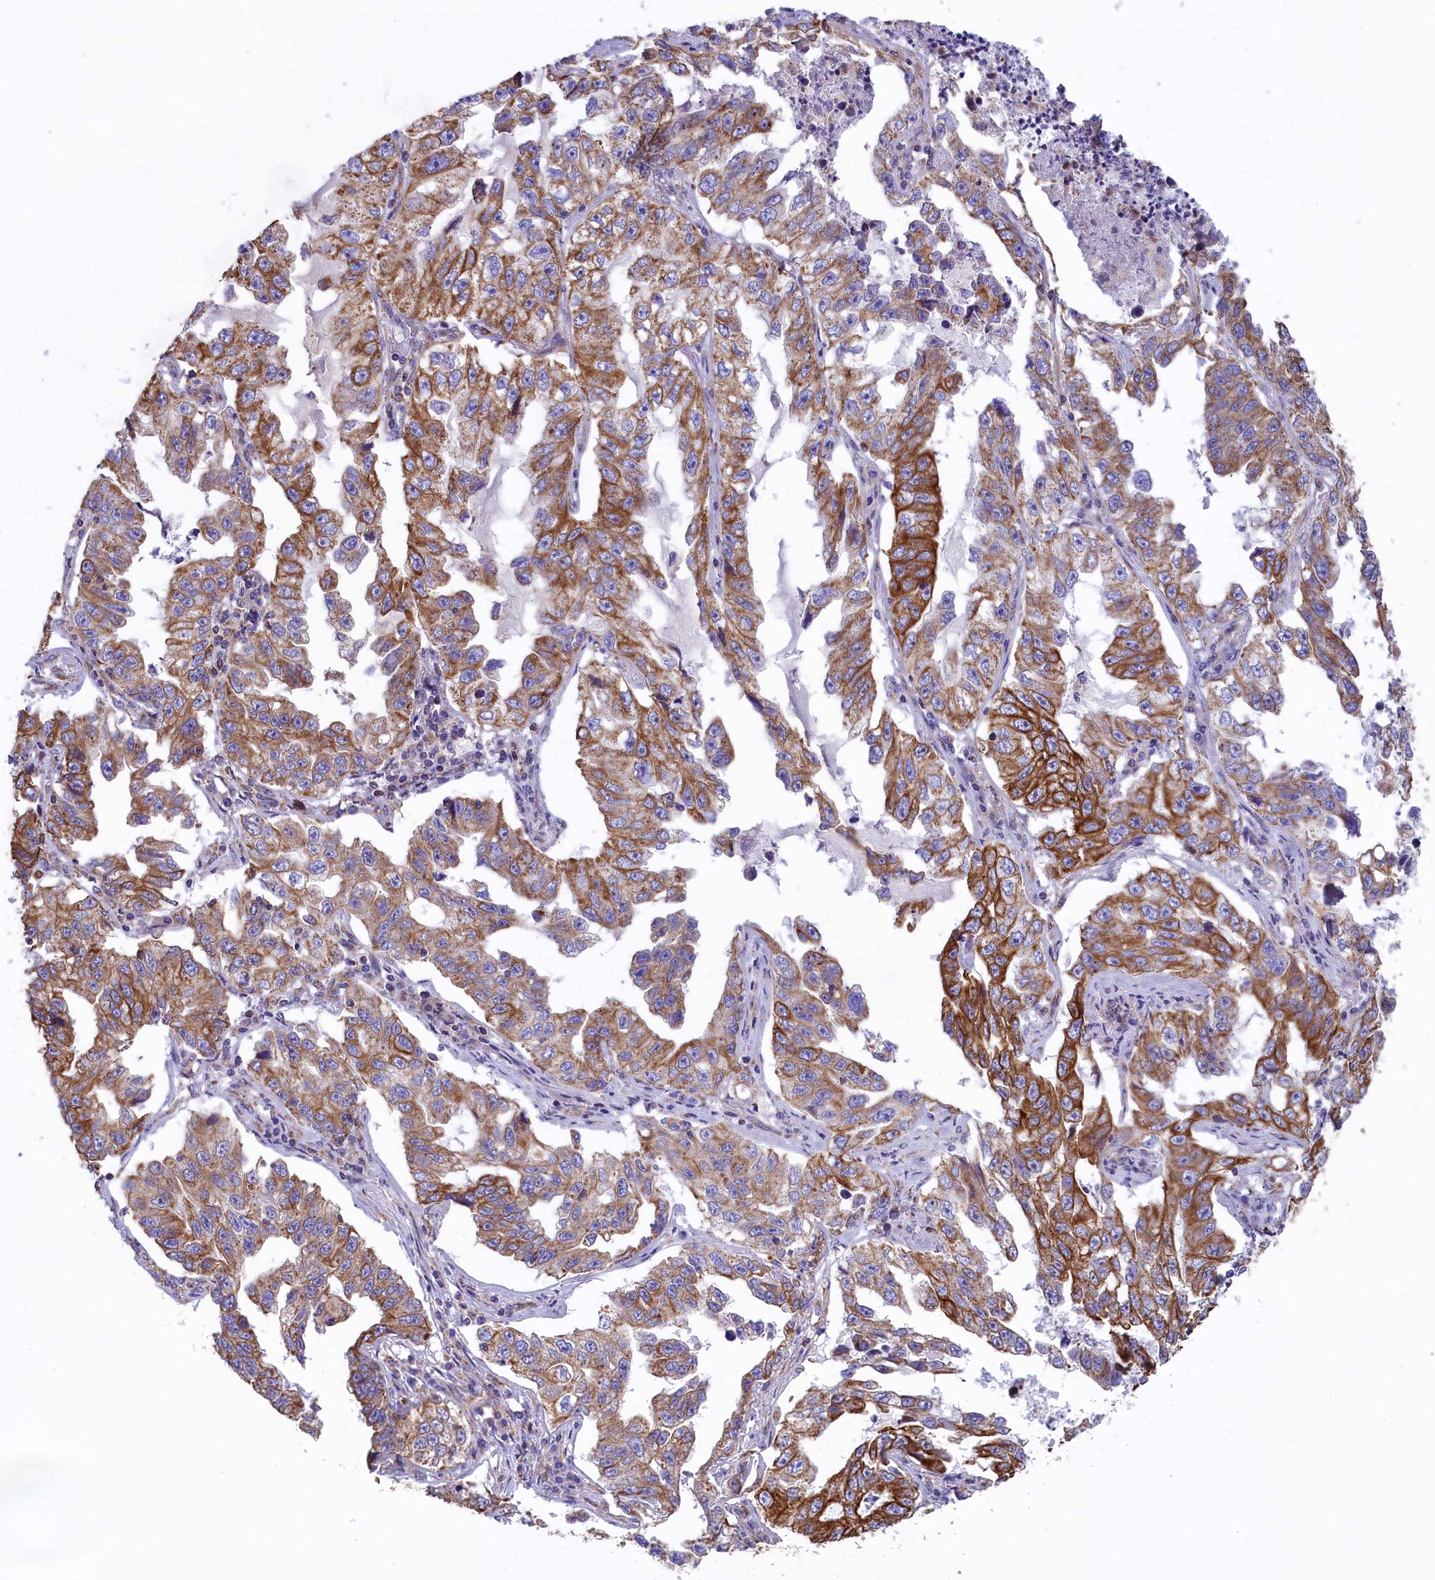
{"staining": {"intensity": "moderate", "quantity": ">75%", "location": "cytoplasmic/membranous"}, "tissue": "lung cancer", "cell_type": "Tumor cells", "image_type": "cancer", "snomed": [{"axis": "morphology", "description": "Adenocarcinoma, NOS"}, {"axis": "topography", "description": "Lung"}], "caption": "Immunohistochemical staining of adenocarcinoma (lung) shows medium levels of moderate cytoplasmic/membranous protein staining in about >75% of tumor cells. The staining is performed using DAB brown chromogen to label protein expression. The nuclei are counter-stained blue using hematoxylin.", "gene": "GATB", "patient": {"sex": "female", "age": 51}}